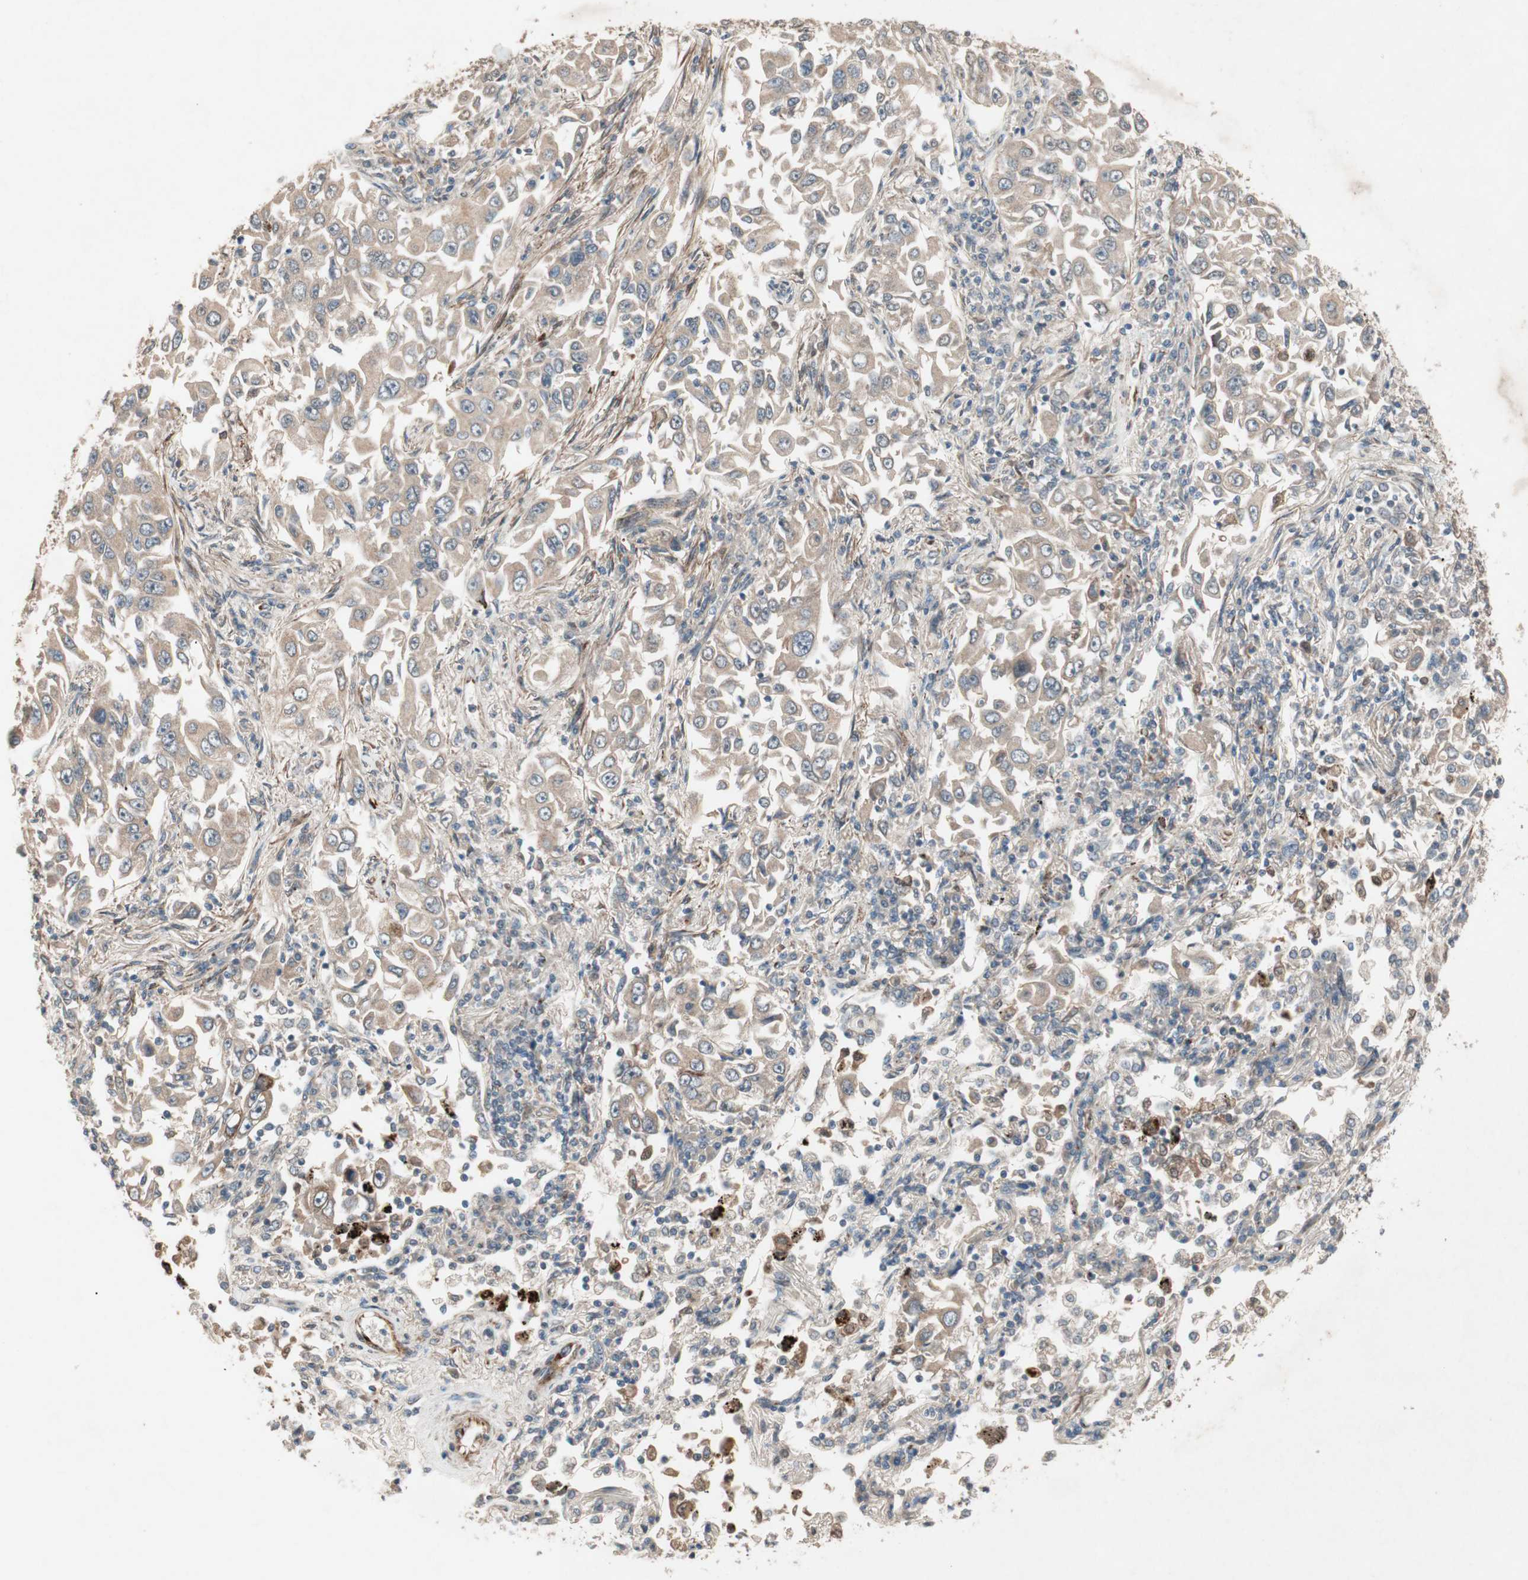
{"staining": {"intensity": "negative", "quantity": "none", "location": "none"}, "tissue": "lung cancer", "cell_type": "Tumor cells", "image_type": "cancer", "snomed": [{"axis": "morphology", "description": "Adenocarcinoma, NOS"}, {"axis": "topography", "description": "Lung"}], "caption": "An IHC histopathology image of lung cancer (adenocarcinoma) is shown. There is no staining in tumor cells of lung cancer (adenocarcinoma).", "gene": "SDSL", "patient": {"sex": "male", "age": 84}}